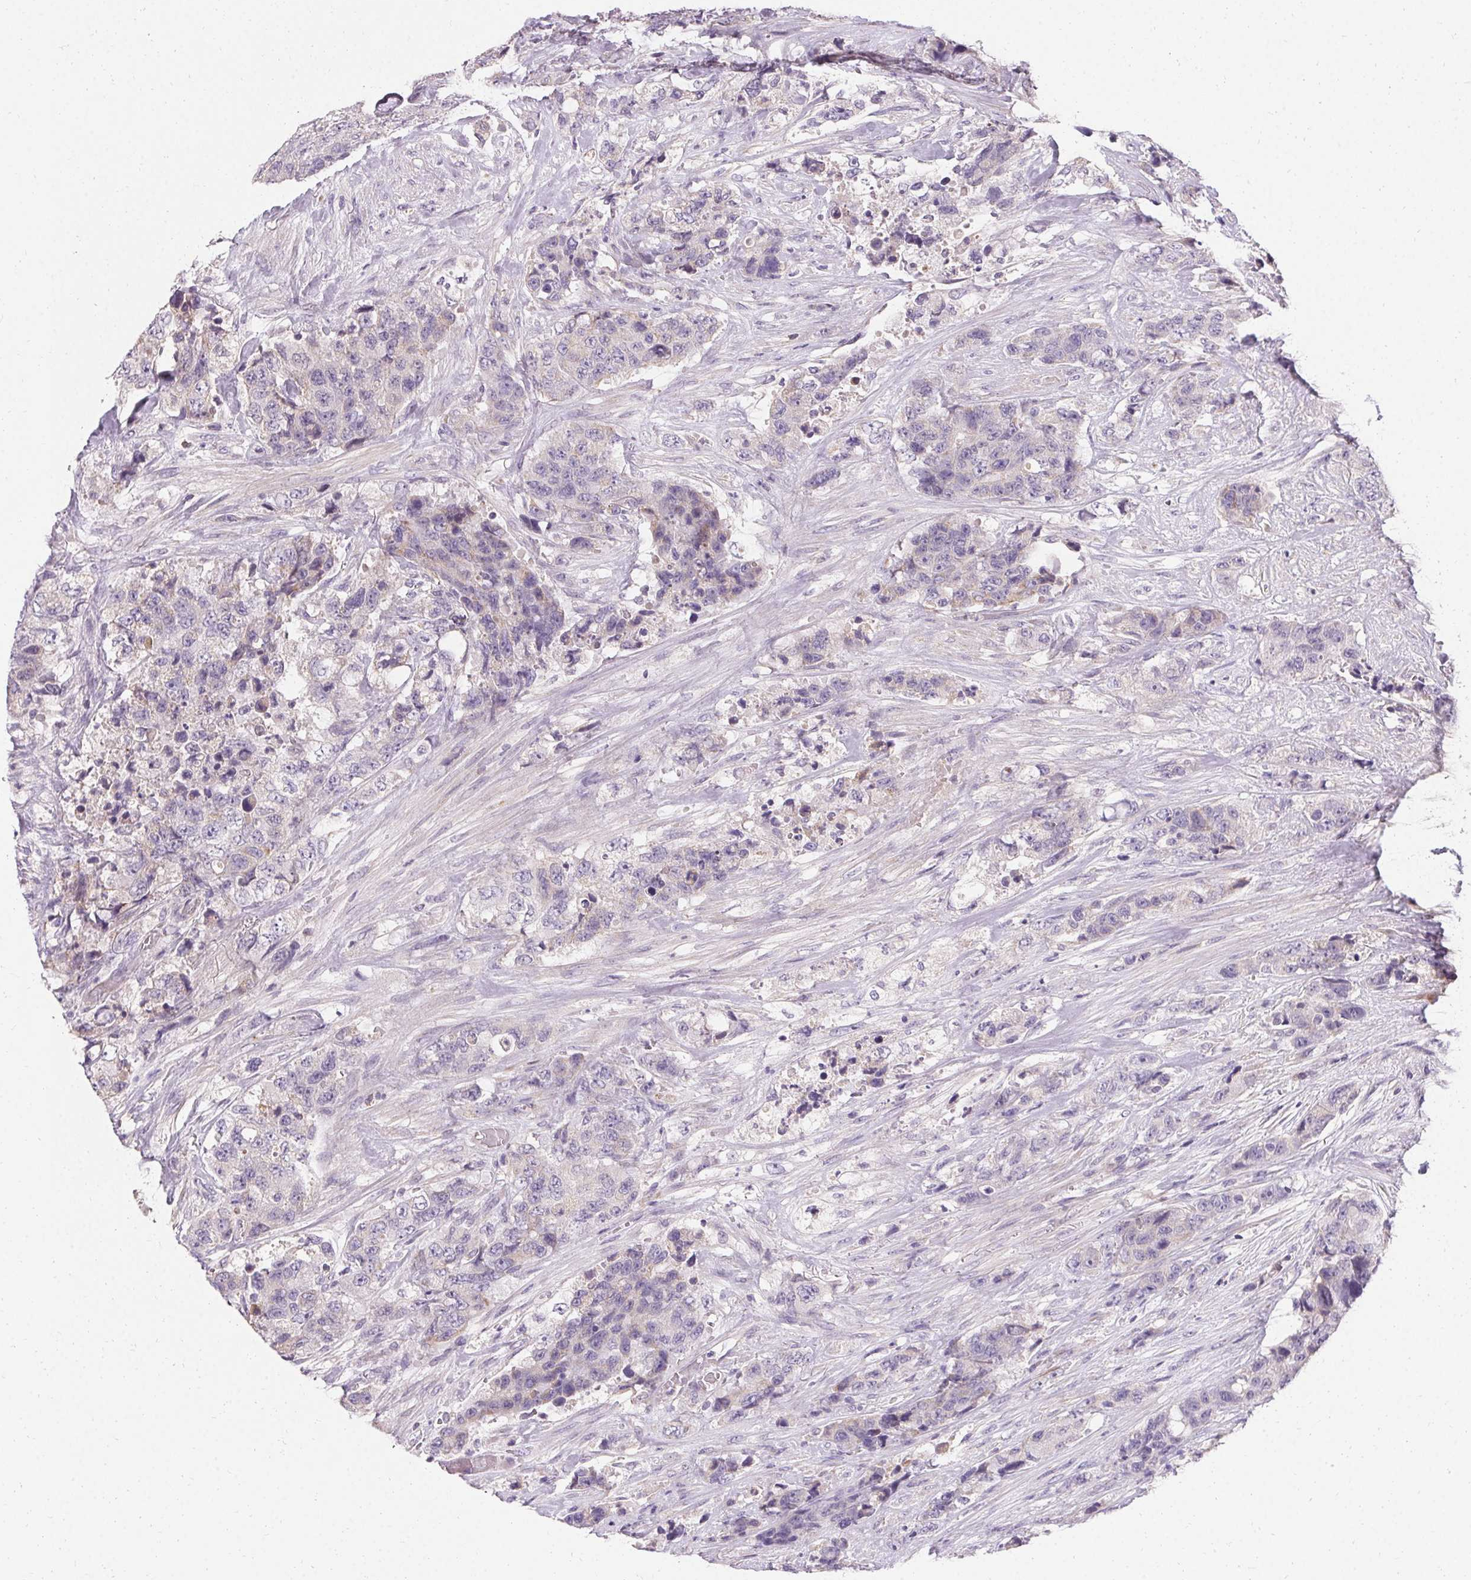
{"staining": {"intensity": "negative", "quantity": "none", "location": "none"}, "tissue": "urothelial cancer", "cell_type": "Tumor cells", "image_type": "cancer", "snomed": [{"axis": "morphology", "description": "Urothelial carcinoma, High grade"}, {"axis": "topography", "description": "Urinary bladder"}], "caption": "There is no significant positivity in tumor cells of urothelial carcinoma (high-grade).", "gene": "TRIP13", "patient": {"sex": "female", "age": 78}}